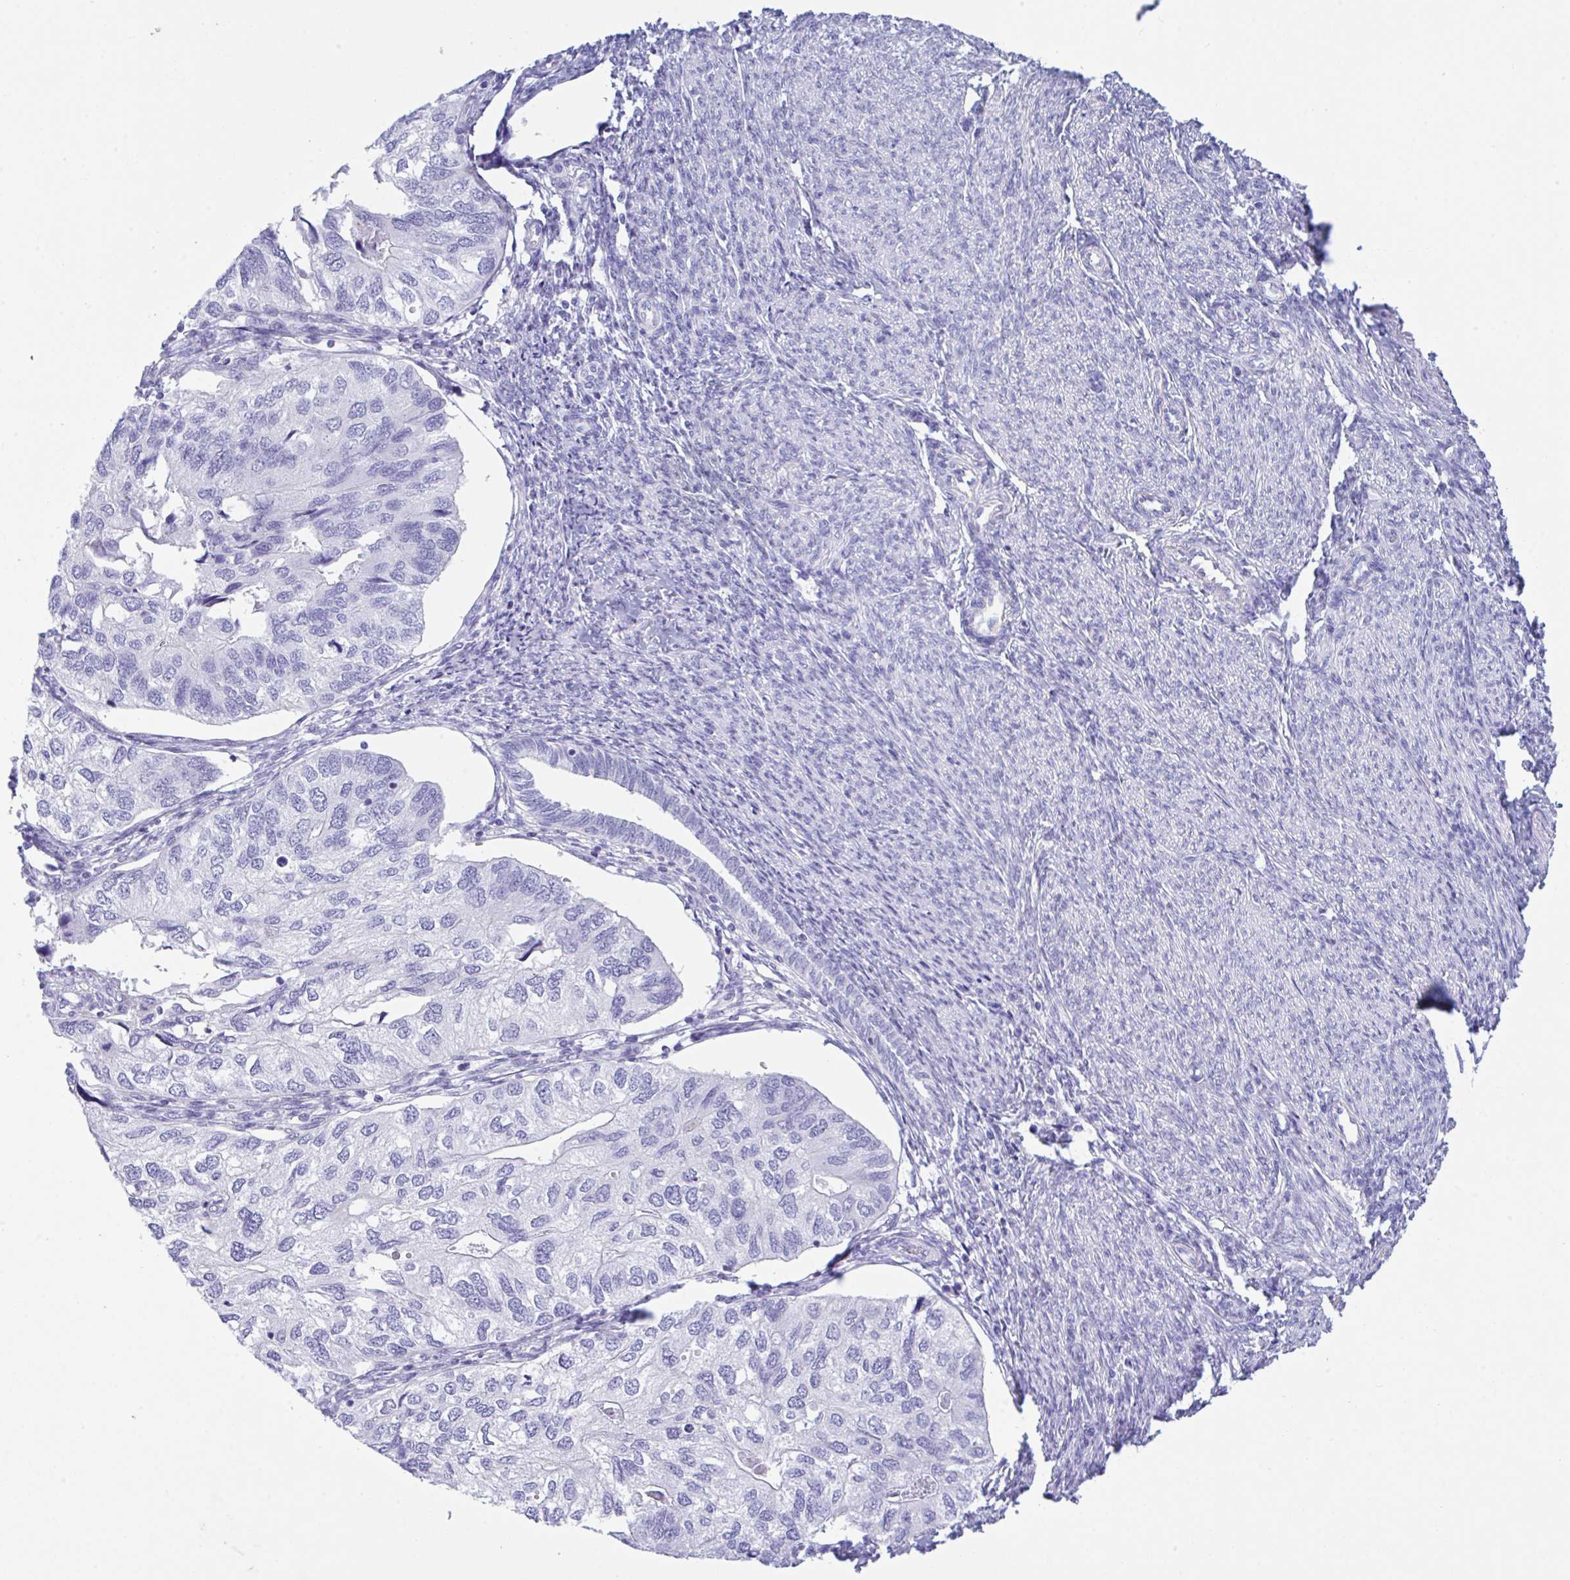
{"staining": {"intensity": "negative", "quantity": "none", "location": "none"}, "tissue": "endometrial cancer", "cell_type": "Tumor cells", "image_type": "cancer", "snomed": [{"axis": "morphology", "description": "Carcinoma, NOS"}, {"axis": "topography", "description": "Uterus"}], "caption": "This is an immunohistochemistry histopathology image of human endometrial cancer (carcinoma). There is no staining in tumor cells.", "gene": "NDUFAF8", "patient": {"sex": "female", "age": 76}}